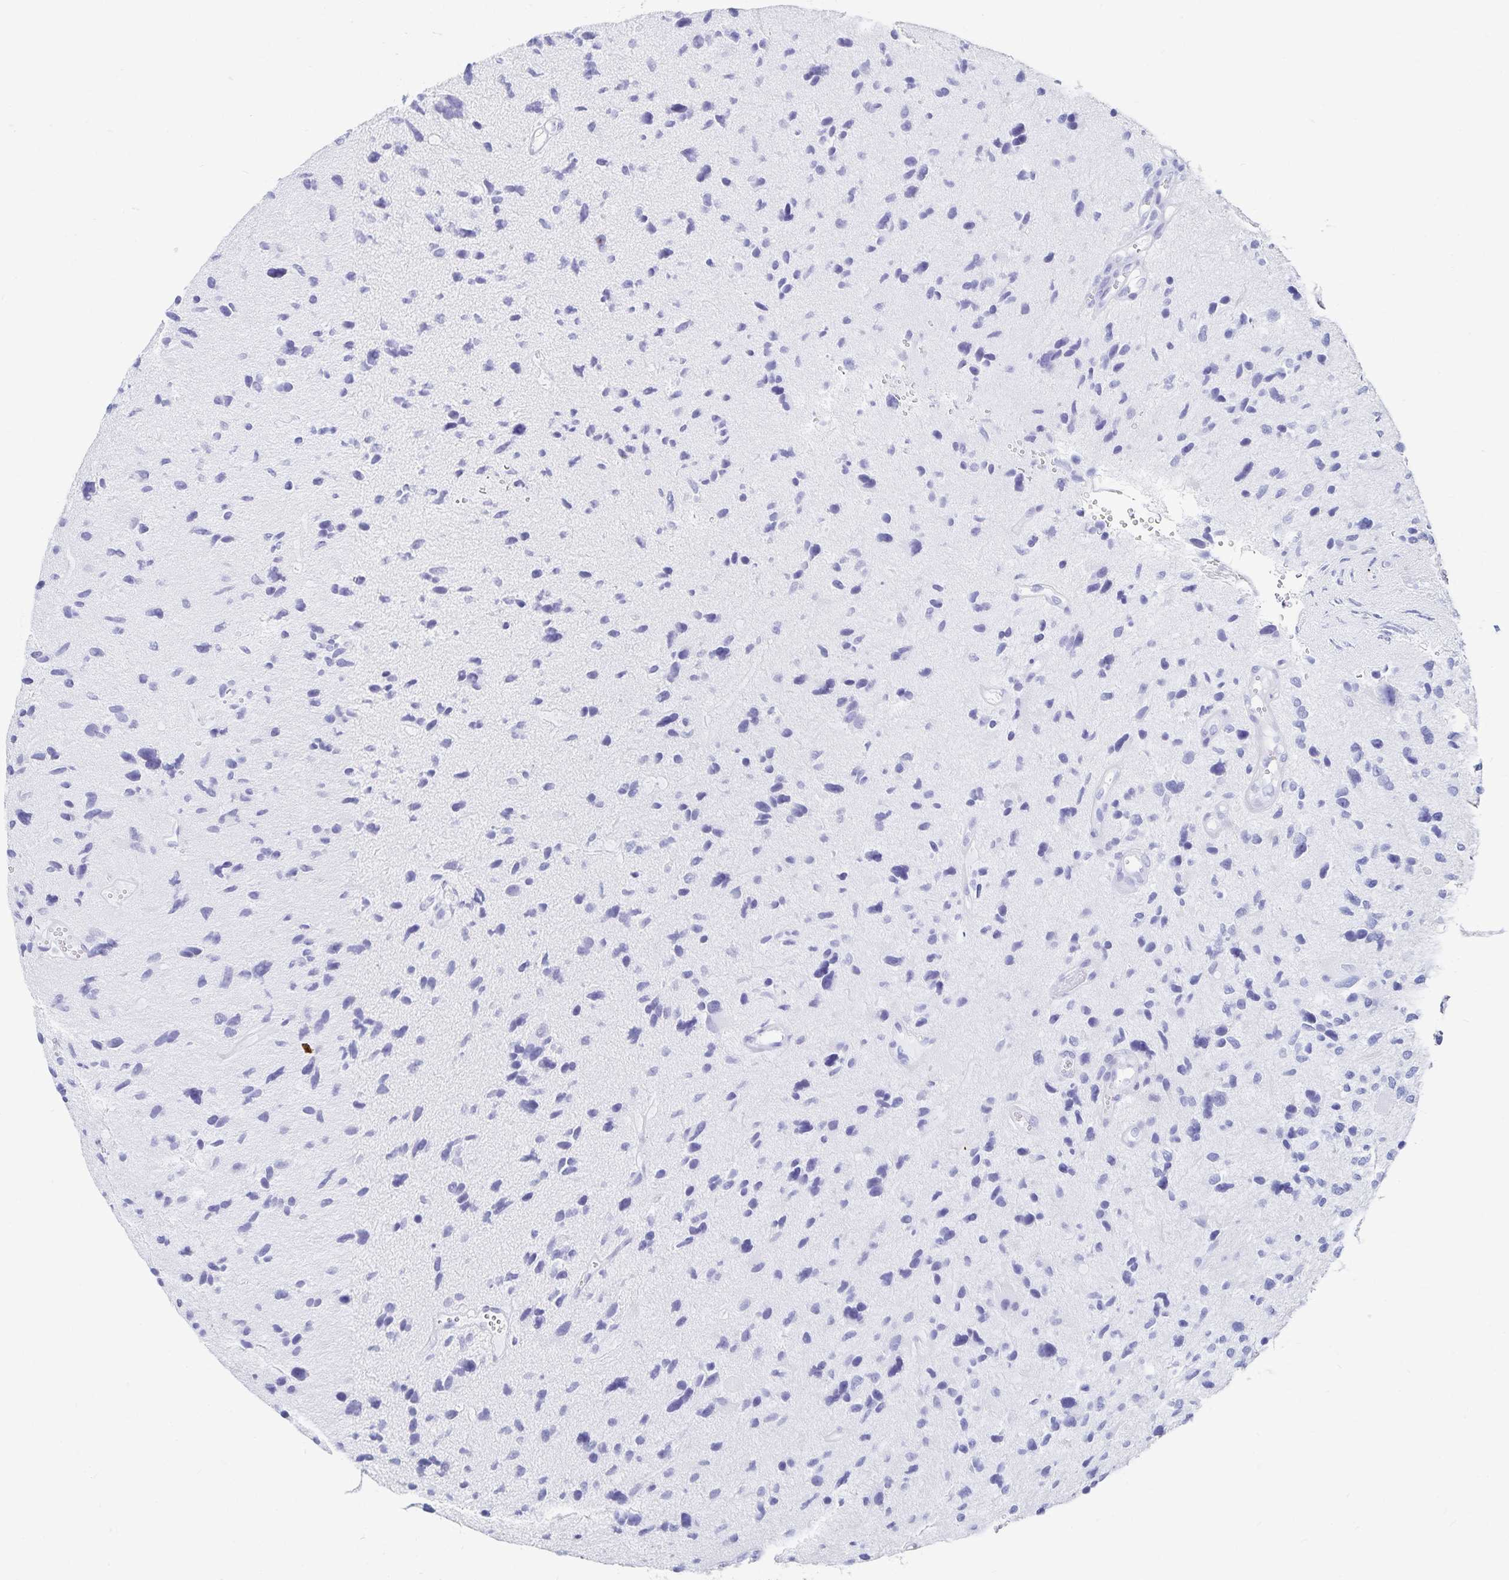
{"staining": {"intensity": "negative", "quantity": "none", "location": "none"}, "tissue": "glioma", "cell_type": "Tumor cells", "image_type": "cancer", "snomed": [{"axis": "morphology", "description": "Glioma, malignant, High grade"}, {"axis": "topography", "description": "Brain"}], "caption": "A micrograph of human glioma is negative for staining in tumor cells.", "gene": "TNIP1", "patient": {"sex": "female", "age": 11}}